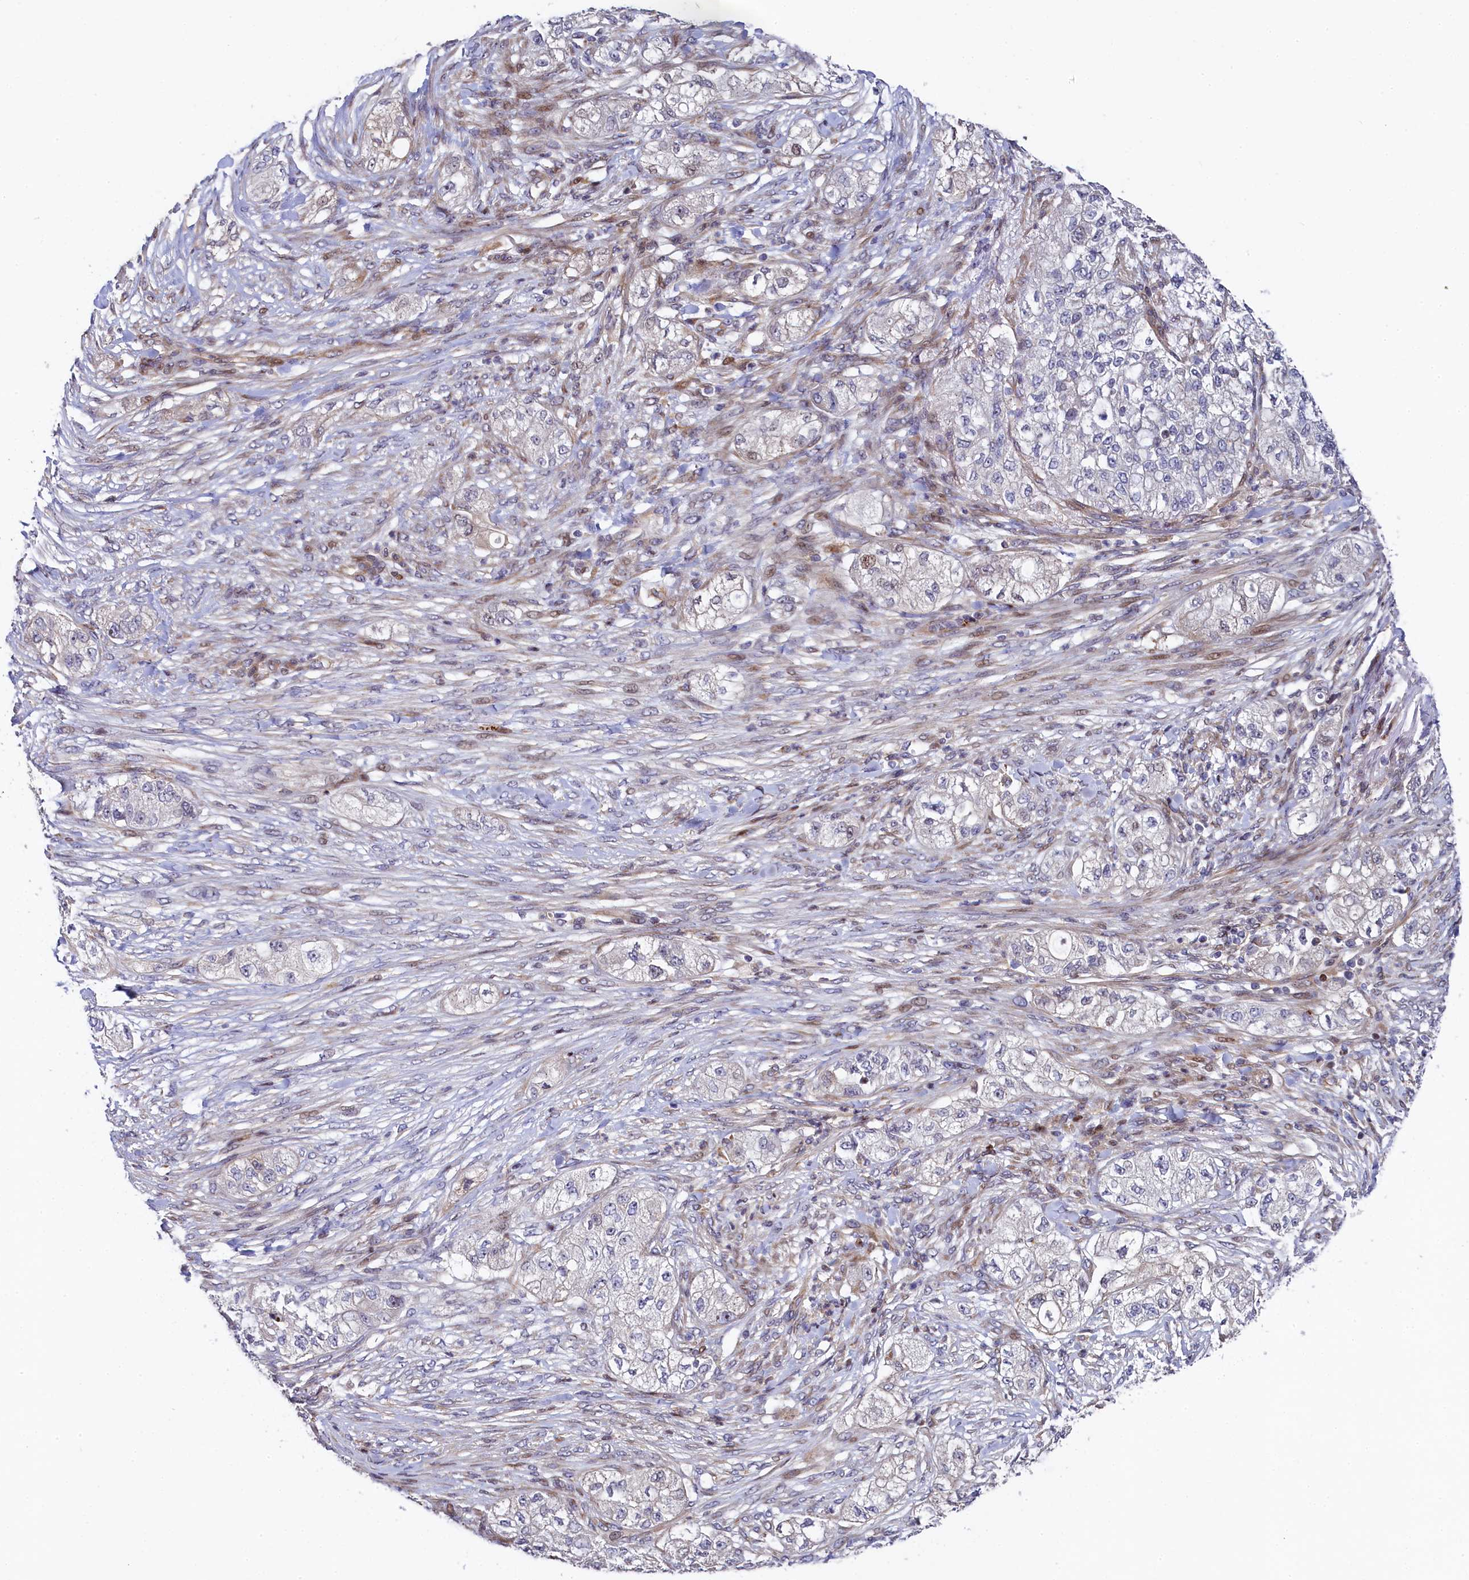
{"staining": {"intensity": "negative", "quantity": "none", "location": "none"}, "tissue": "pancreatic cancer", "cell_type": "Tumor cells", "image_type": "cancer", "snomed": [{"axis": "morphology", "description": "Adenocarcinoma, NOS"}, {"axis": "topography", "description": "Pancreas"}], "caption": "This is an IHC histopathology image of human pancreatic adenocarcinoma. There is no expression in tumor cells.", "gene": "TGDS", "patient": {"sex": "female", "age": 78}}